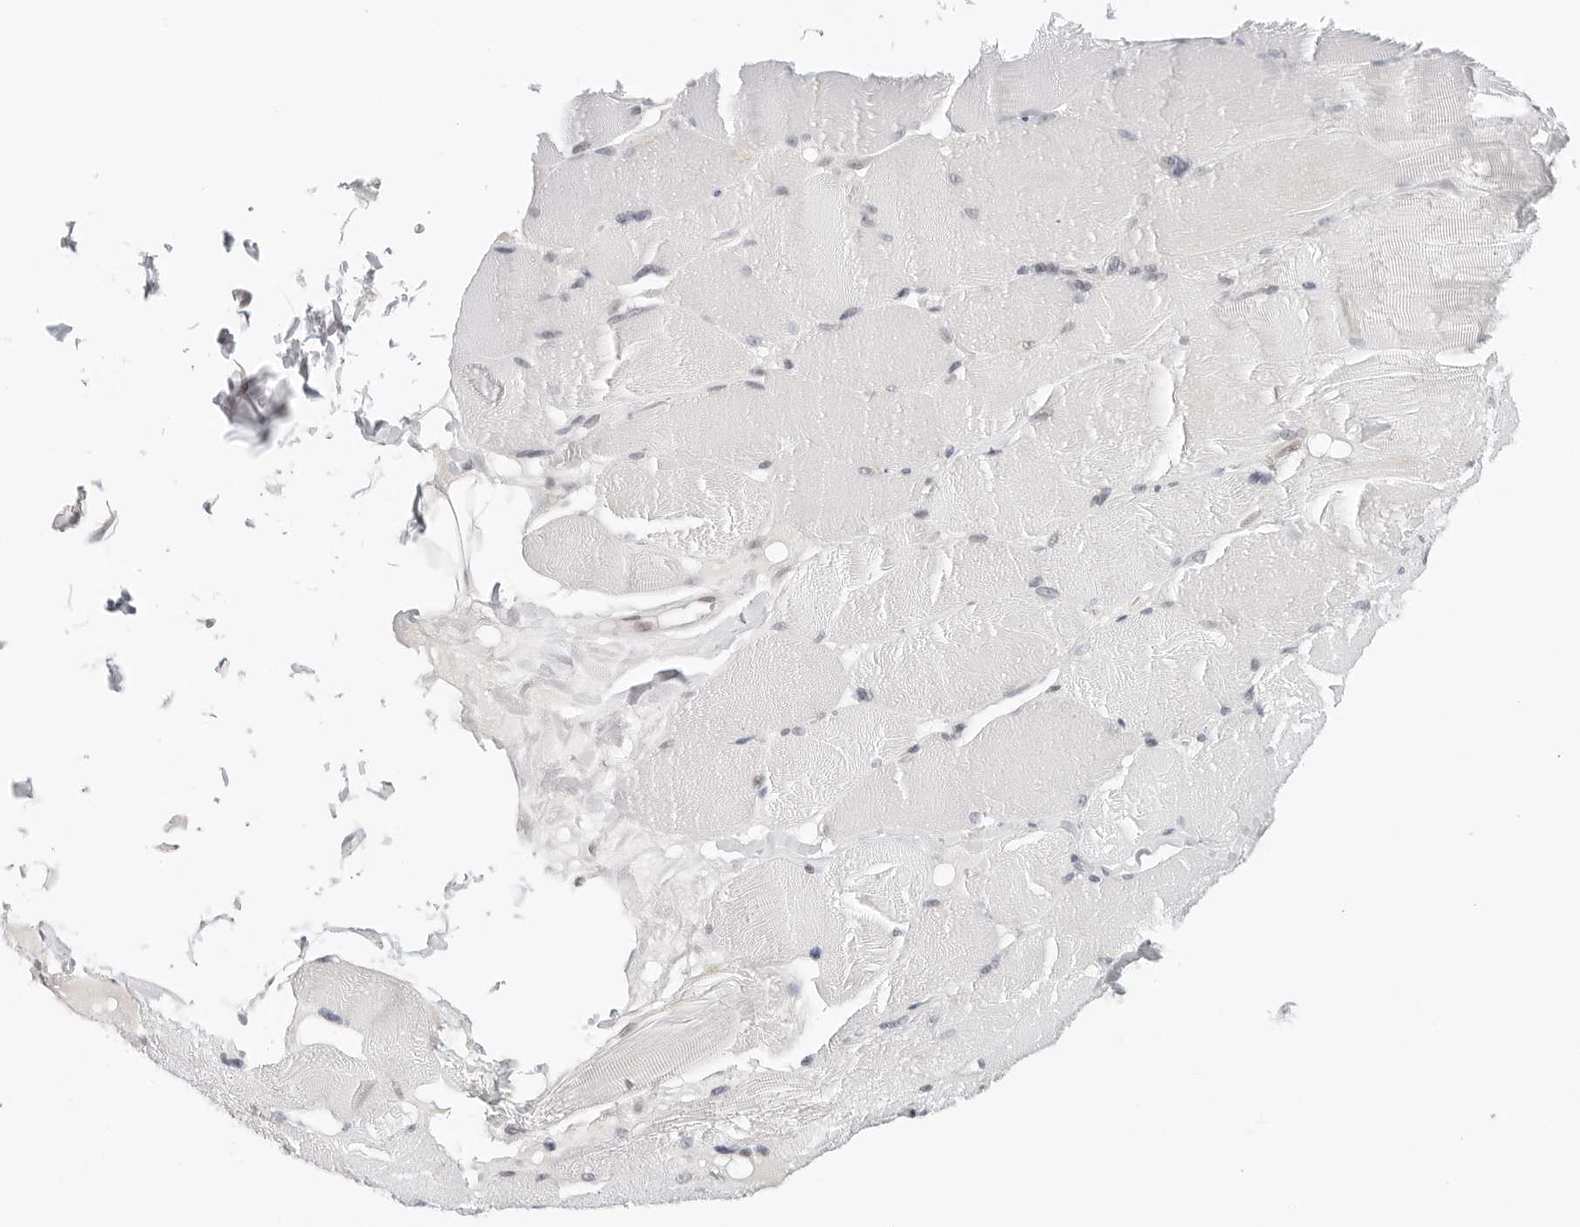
{"staining": {"intensity": "negative", "quantity": "none", "location": "none"}, "tissue": "skeletal muscle", "cell_type": "Myocytes", "image_type": "normal", "snomed": [{"axis": "morphology", "description": "Normal tissue, NOS"}, {"axis": "topography", "description": "Skin"}, {"axis": "topography", "description": "Skeletal muscle"}], "caption": "Immunohistochemistry (IHC) of normal skeletal muscle demonstrates no positivity in myocytes. The staining is performed using DAB (3,3'-diaminobenzidine) brown chromogen with nuclei counter-stained in using hematoxylin.", "gene": "TSEN2", "patient": {"sex": "male", "age": 83}}